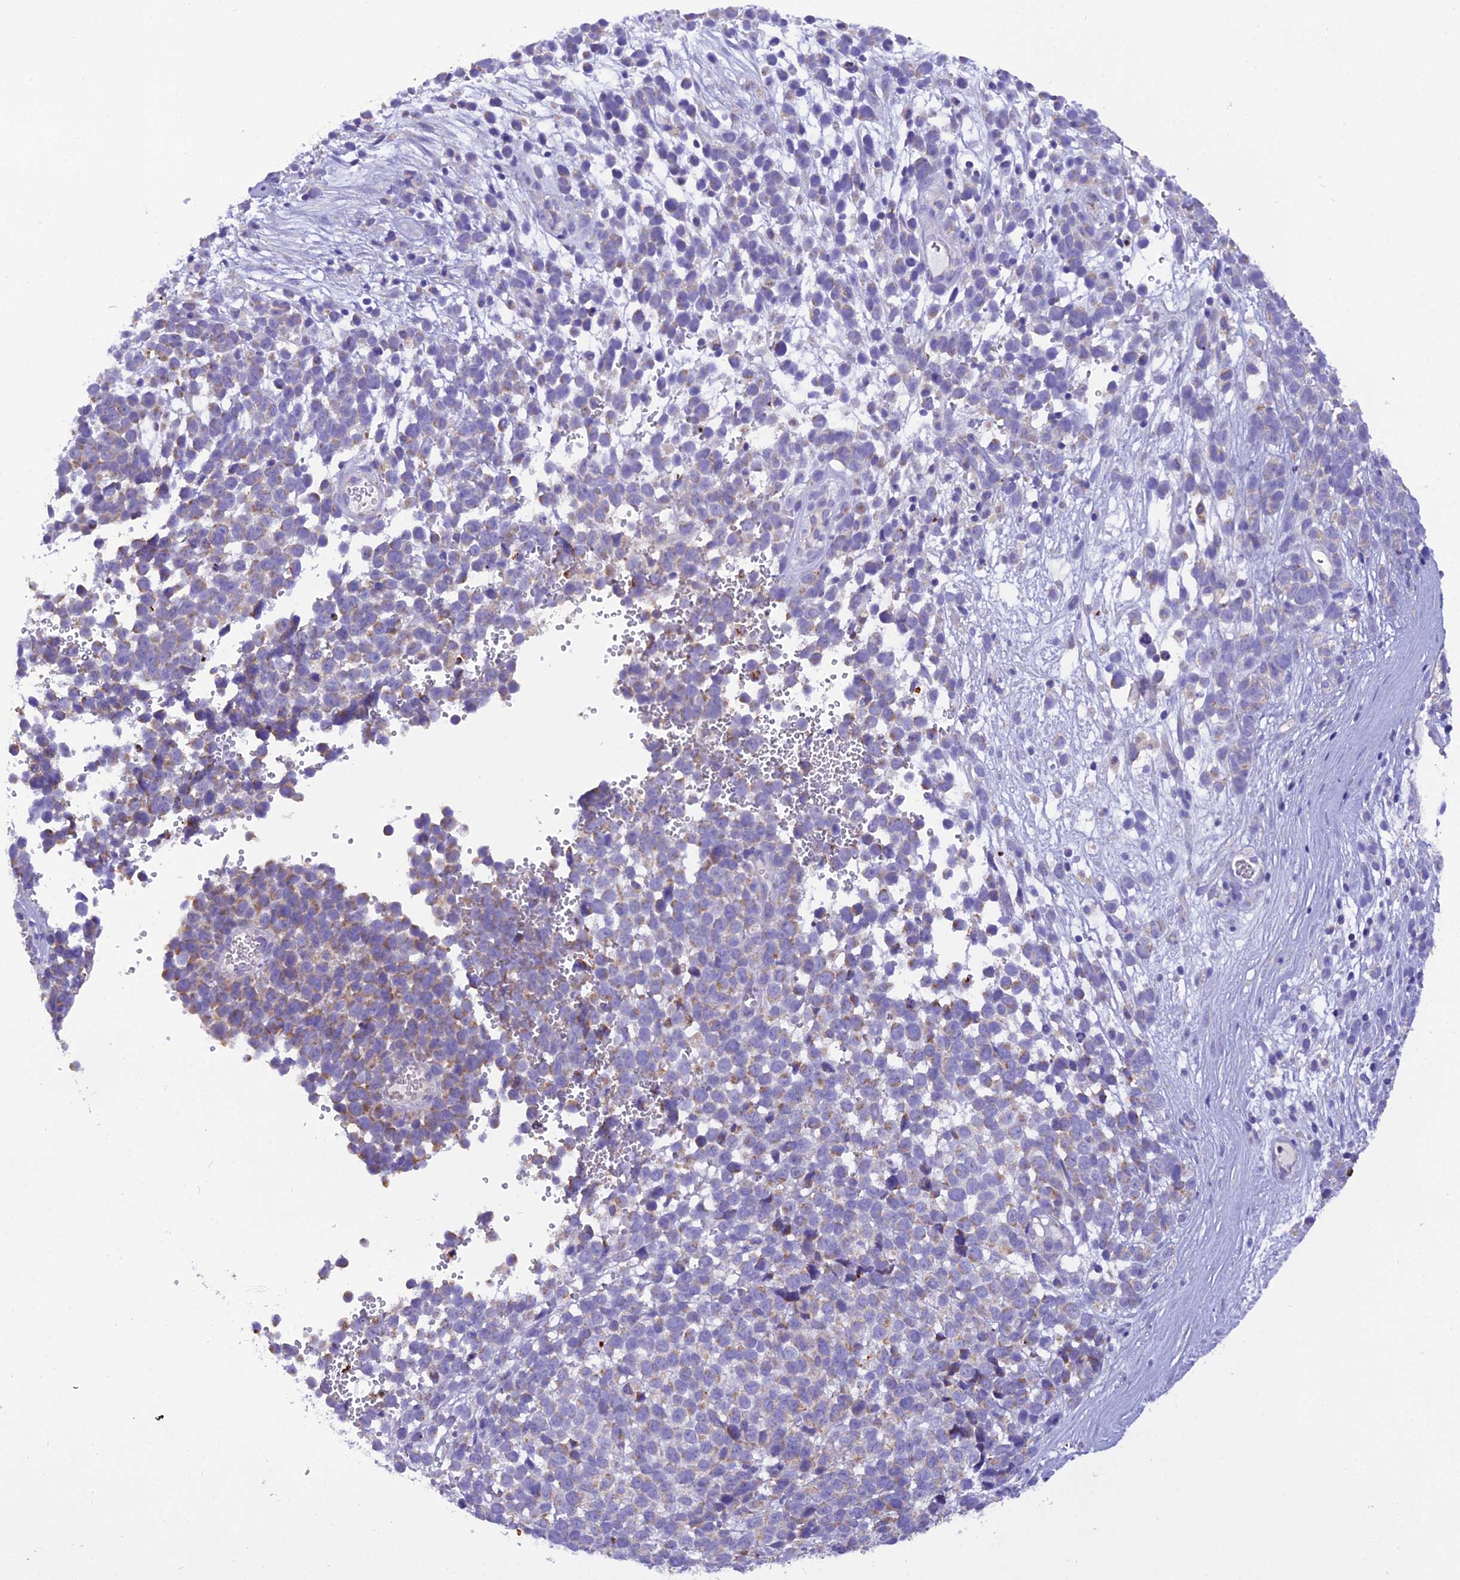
{"staining": {"intensity": "moderate", "quantity": "<25%", "location": "cytoplasmic/membranous"}, "tissue": "melanoma", "cell_type": "Tumor cells", "image_type": "cancer", "snomed": [{"axis": "morphology", "description": "Malignant melanoma, NOS"}, {"axis": "topography", "description": "Nose, NOS"}], "caption": "High-power microscopy captured an immunohistochemistry (IHC) image of malignant melanoma, revealing moderate cytoplasmic/membranous staining in about <25% of tumor cells. The protein is stained brown, and the nuclei are stained in blue (DAB IHC with brightfield microscopy, high magnification).", "gene": "GPD1", "patient": {"sex": "female", "age": 48}}